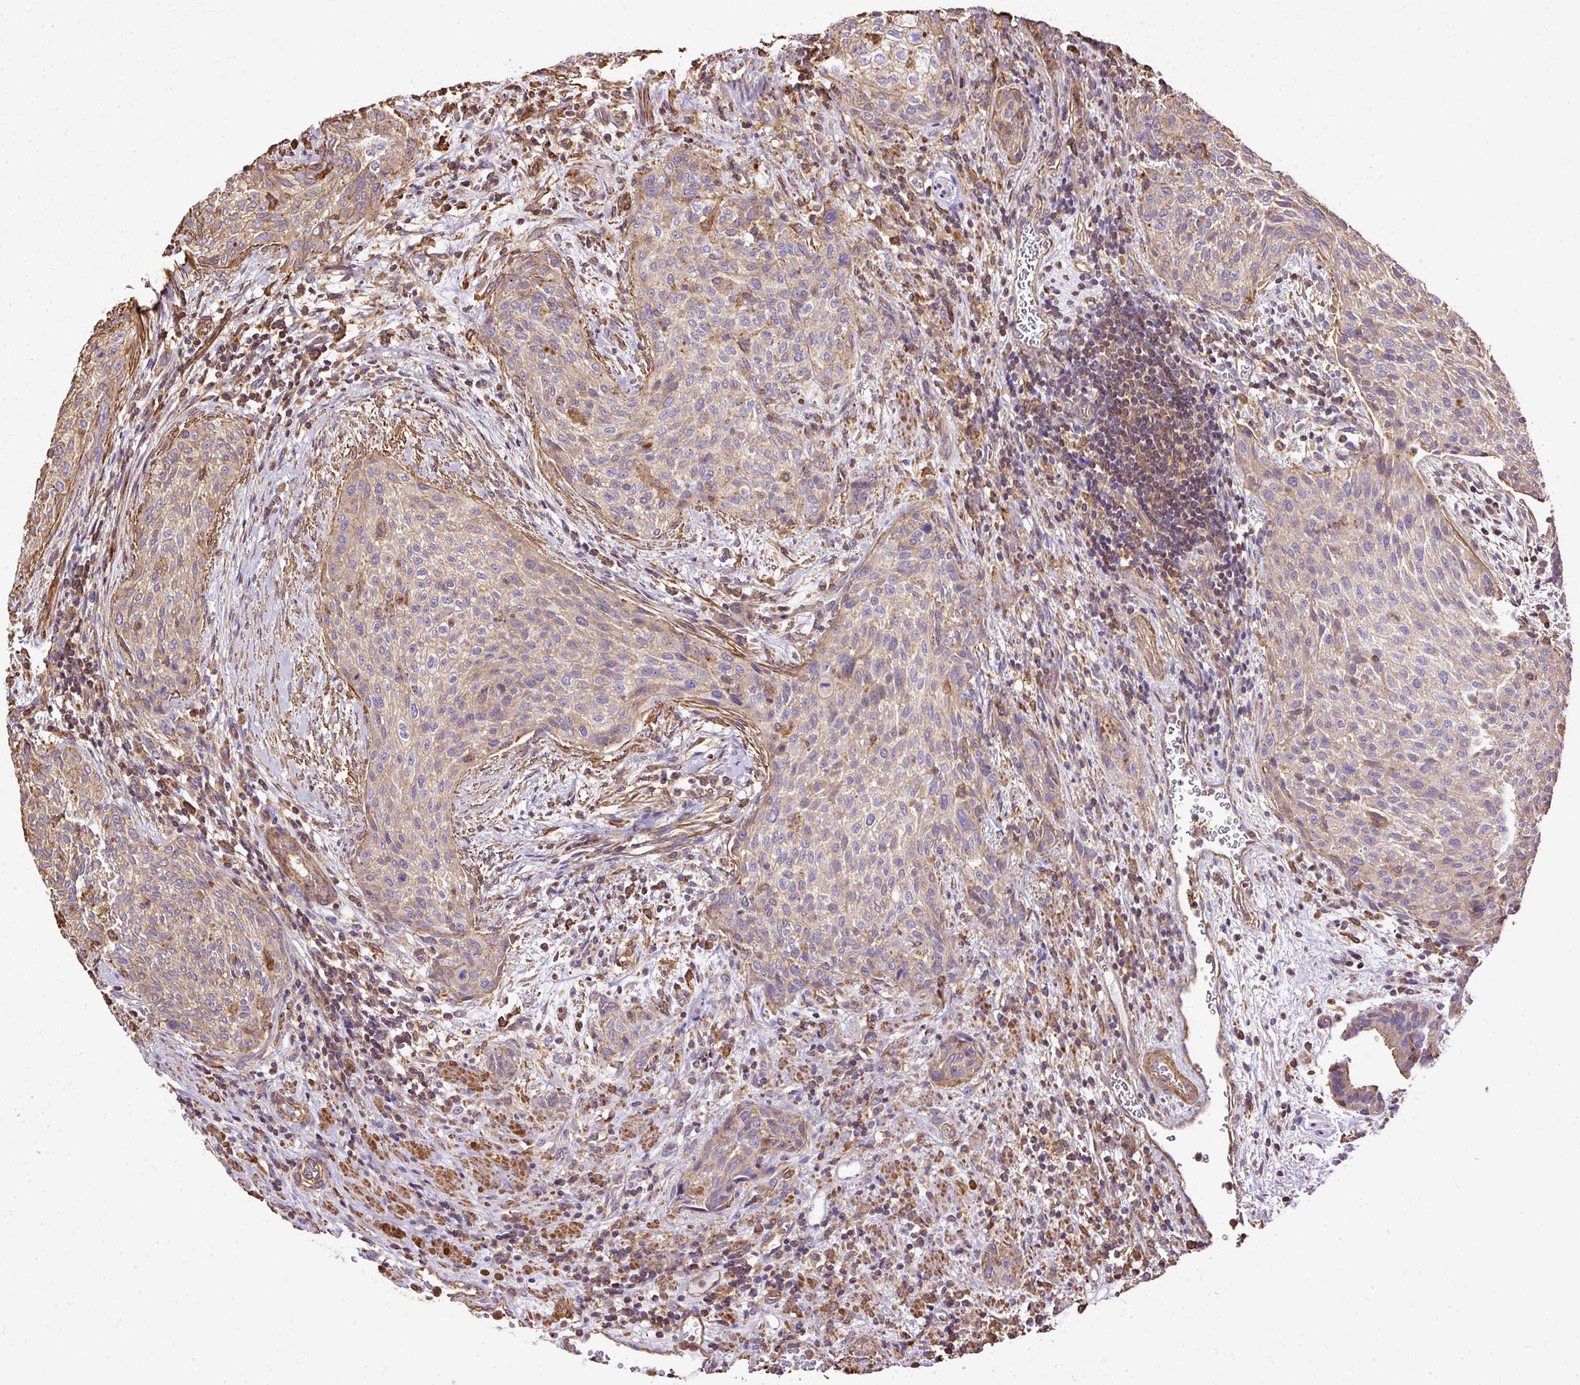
{"staining": {"intensity": "weak", "quantity": ">75%", "location": "cytoplasmic/membranous"}, "tissue": "urothelial cancer", "cell_type": "Tumor cells", "image_type": "cancer", "snomed": [{"axis": "morphology", "description": "Urothelial carcinoma, High grade"}, {"axis": "topography", "description": "Urinary bladder"}], "caption": "High-grade urothelial carcinoma stained for a protein exhibits weak cytoplasmic/membranous positivity in tumor cells. (Brightfield microscopy of DAB IHC at high magnification).", "gene": "KLHL11", "patient": {"sex": "male", "age": 35}}